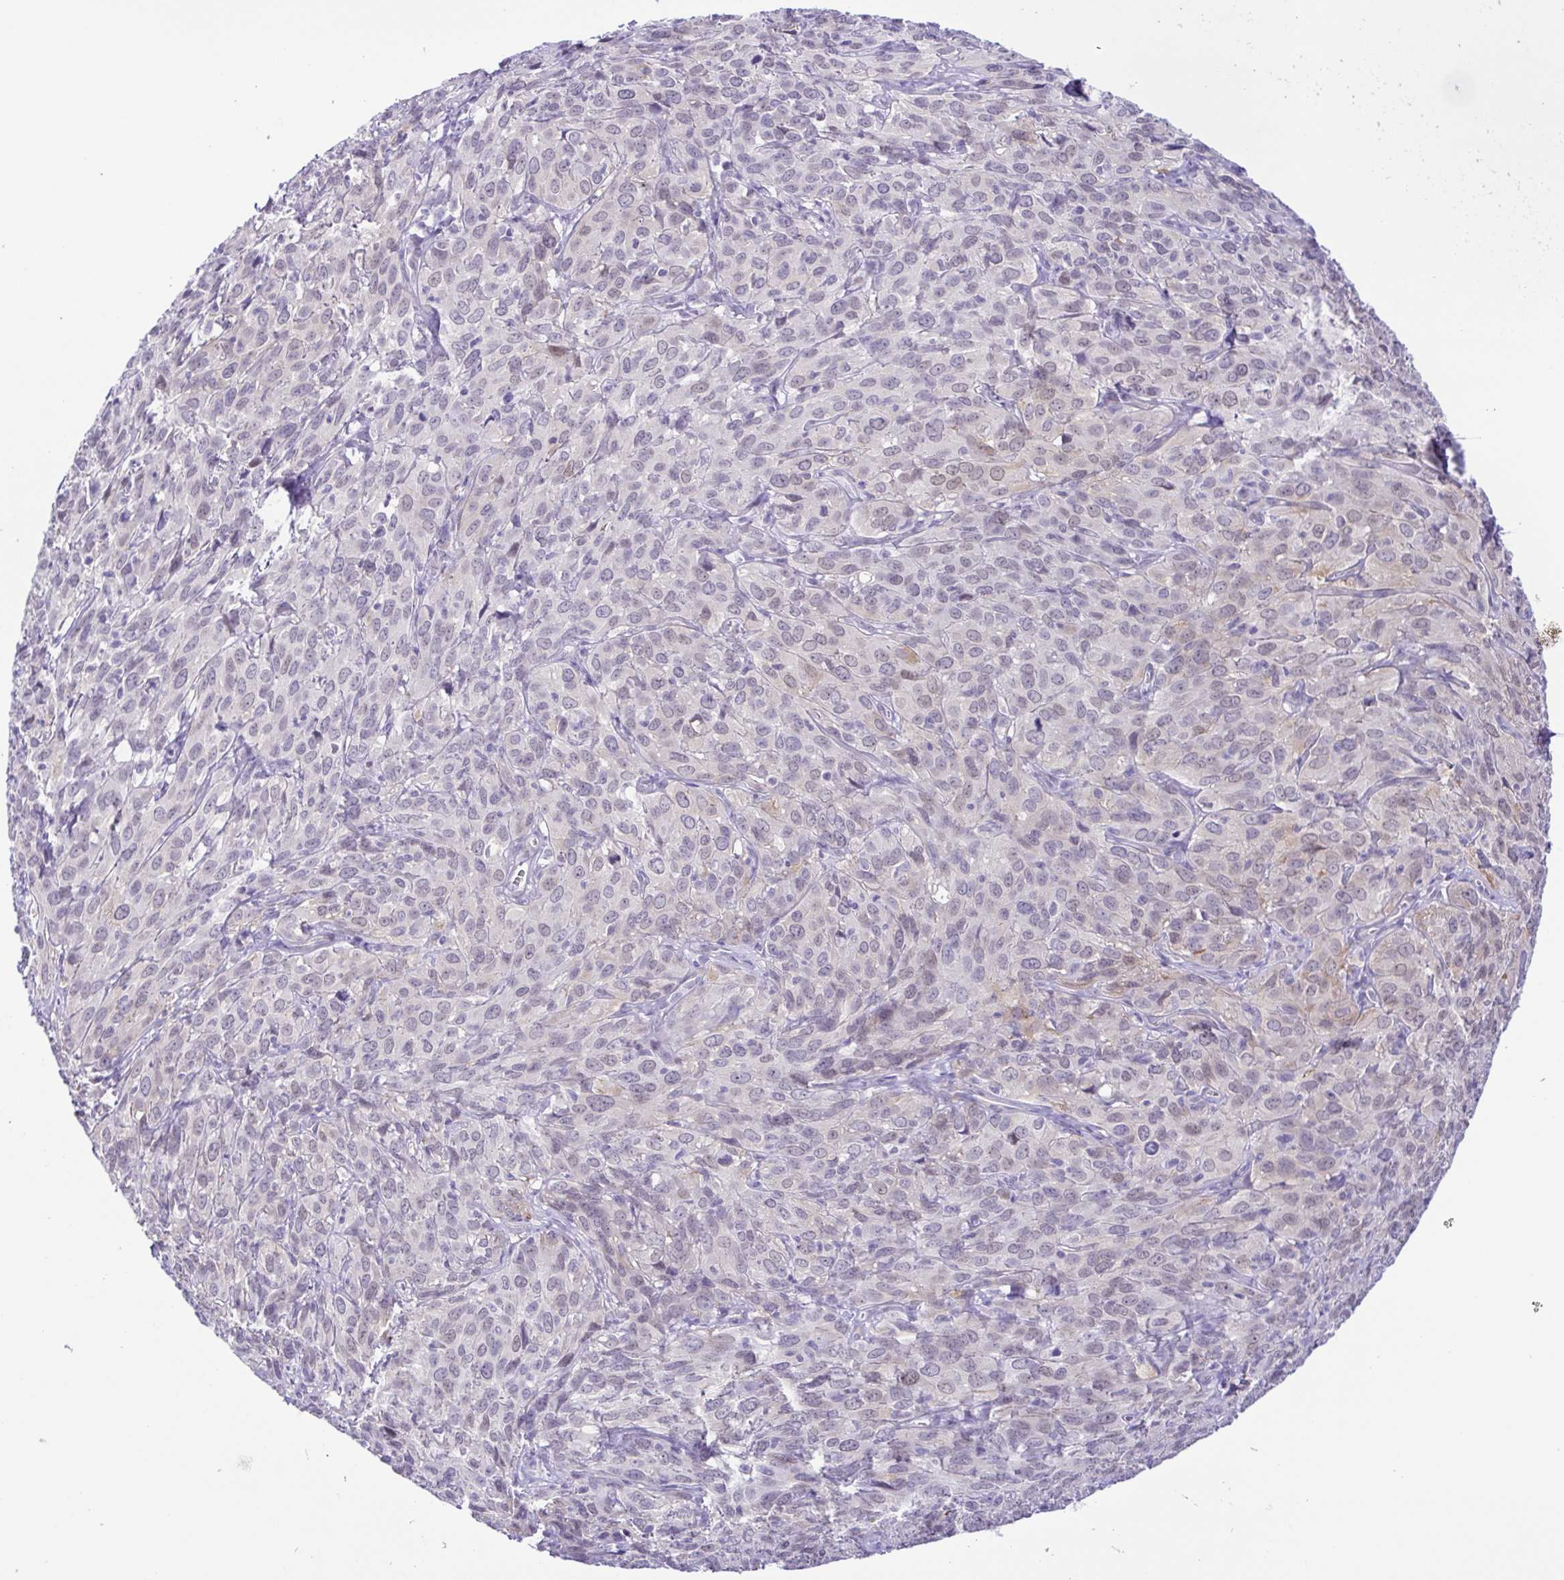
{"staining": {"intensity": "negative", "quantity": "none", "location": "none"}, "tissue": "cervical cancer", "cell_type": "Tumor cells", "image_type": "cancer", "snomed": [{"axis": "morphology", "description": "Squamous cell carcinoma, NOS"}, {"axis": "topography", "description": "Cervix"}], "caption": "Tumor cells show no significant protein expression in cervical squamous cell carcinoma. (IHC, brightfield microscopy, high magnification).", "gene": "DCLK2", "patient": {"sex": "female", "age": 51}}